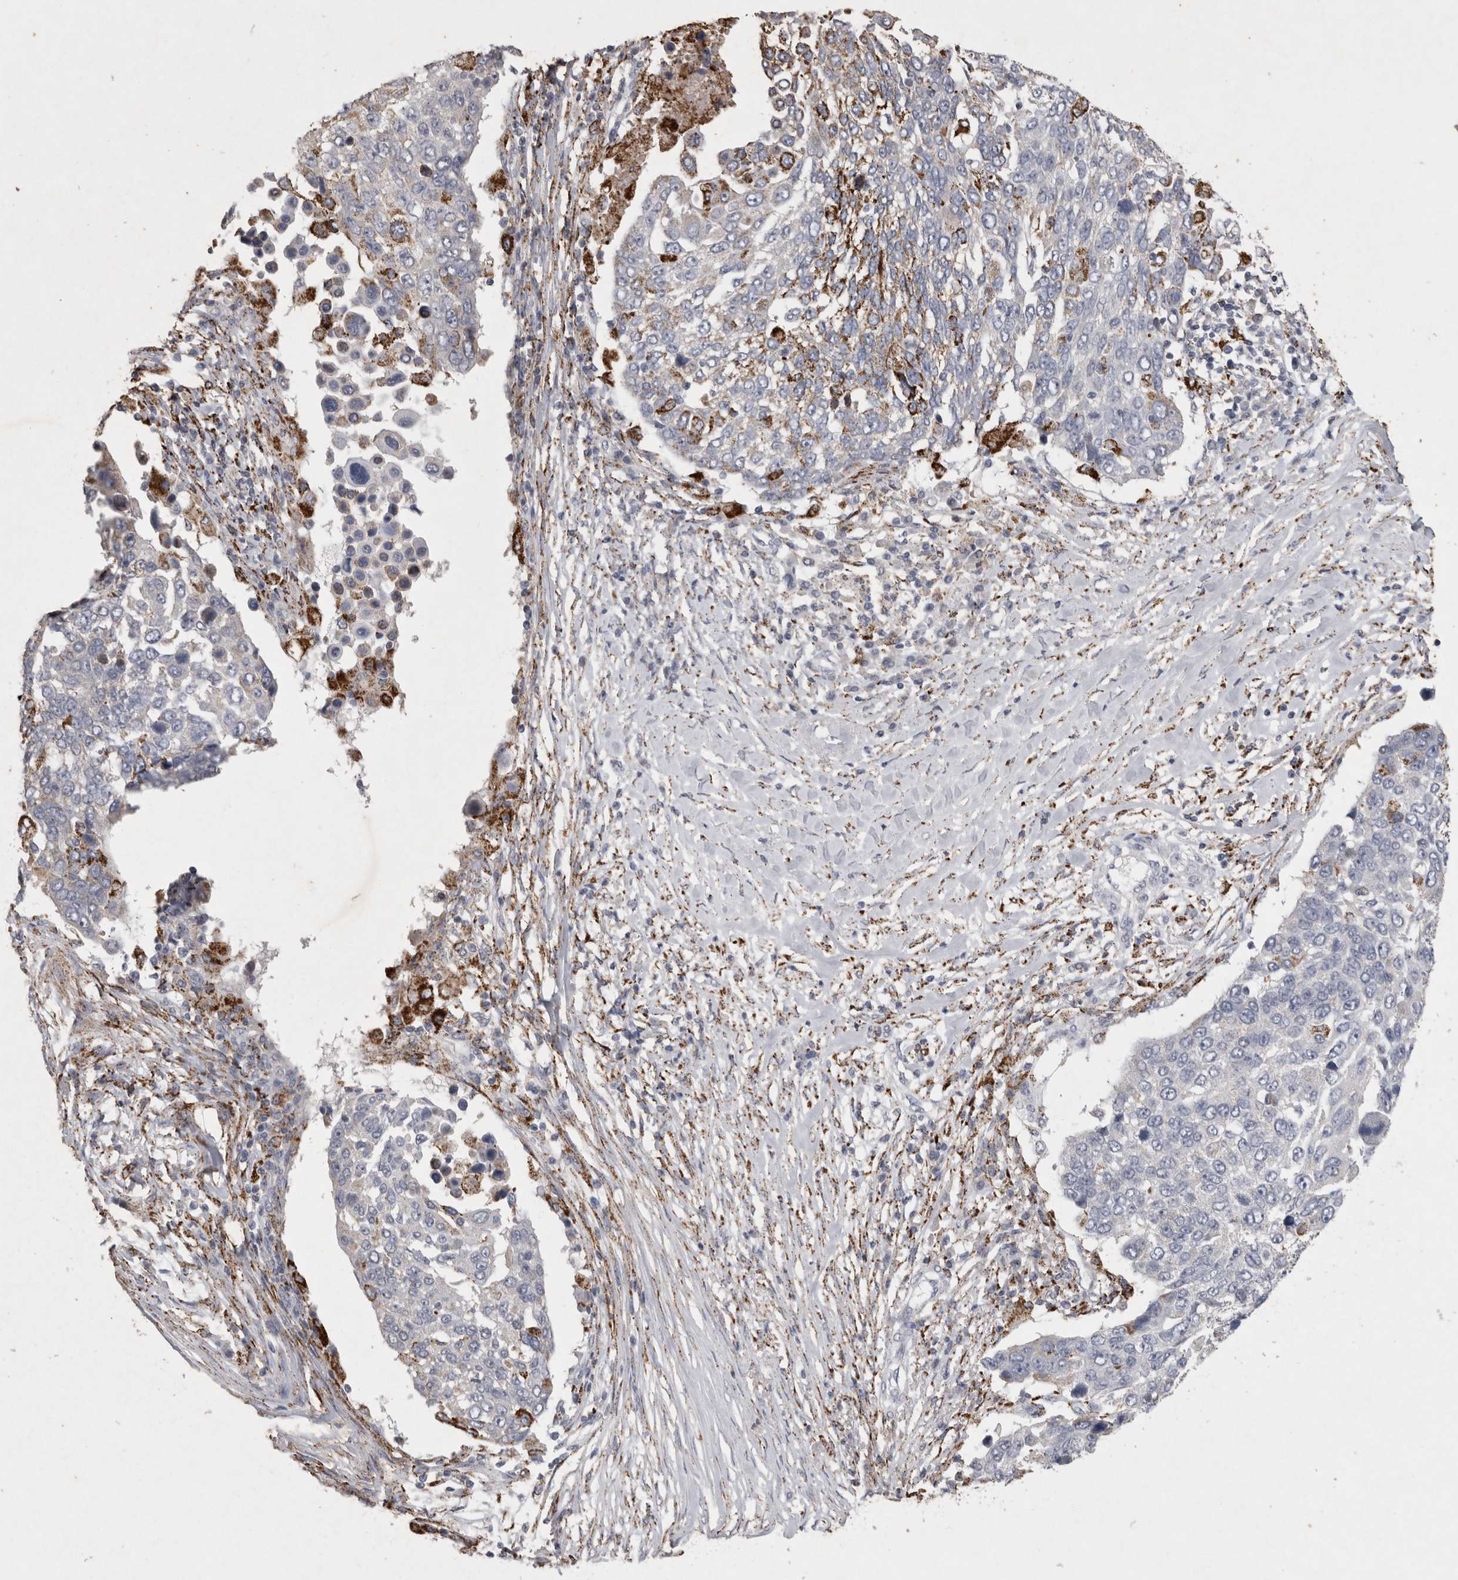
{"staining": {"intensity": "negative", "quantity": "none", "location": "none"}, "tissue": "lung cancer", "cell_type": "Tumor cells", "image_type": "cancer", "snomed": [{"axis": "morphology", "description": "Squamous cell carcinoma, NOS"}, {"axis": "topography", "description": "Lung"}], "caption": "Histopathology image shows no significant protein expression in tumor cells of lung squamous cell carcinoma.", "gene": "DKK3", "patient": {"sex": "male", "age": 66}}